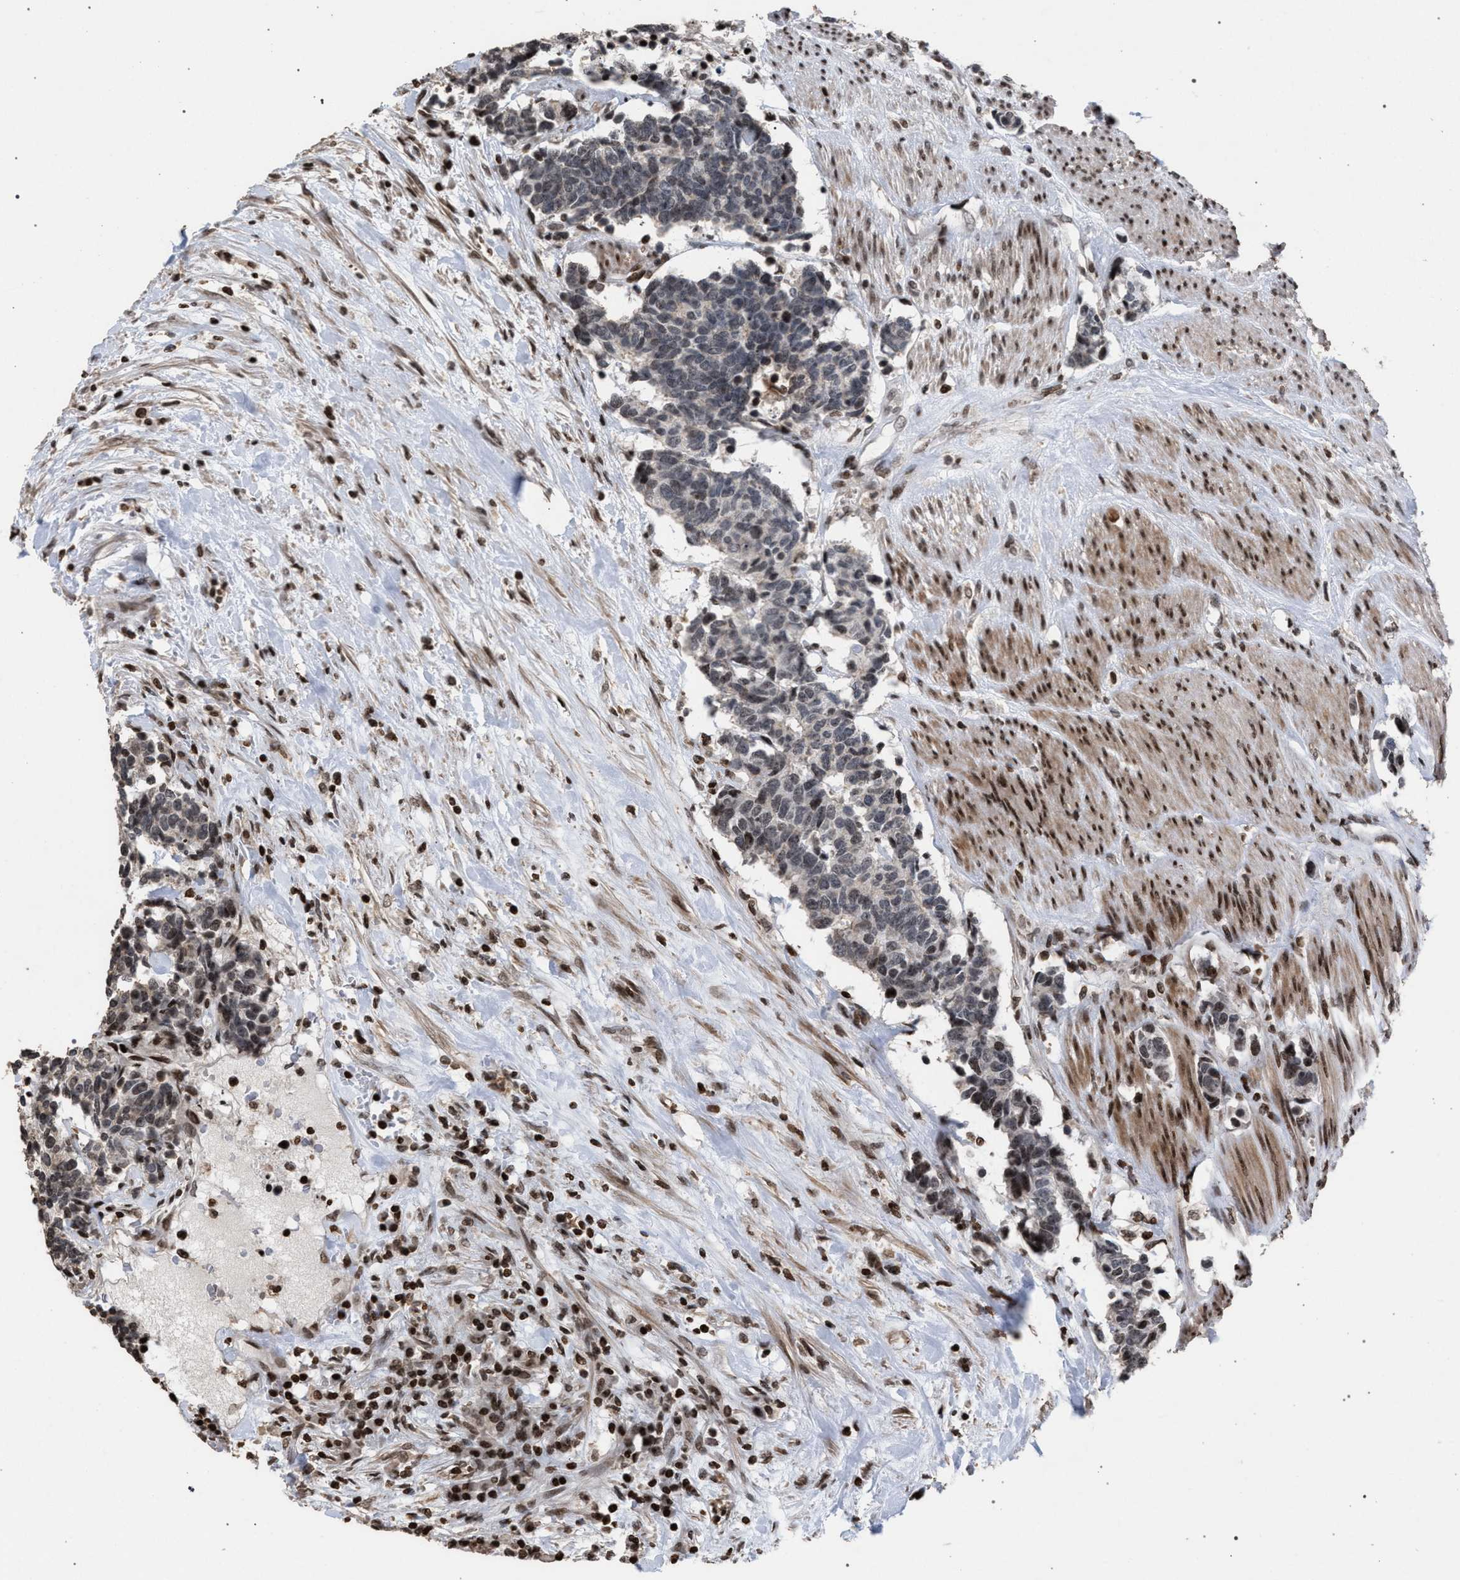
{"staining": {"intensity": "weak", "quantity": "25%-75%", "location": "nuclear"}, "tissue": "carcinoid", "cell_type": "Tumor cells", "image_type": "cancer", "snomed": [{"axis": "morphology", "description": "Carcinoma, NOS"}, {"axis": "morphology", "description": "Carcinoid, malignant, NOS"}, {"axis": "topography", "description": "Urinary bladder"}], "caption": "Tumor cells display weak nuclear staining in about 25%-75% of cells in carcinoma. (Brightfield microscopy of DAB IHC at high magnification).", "gene": "FOXD3", "patient": {"sex": "male", "age": 57}}